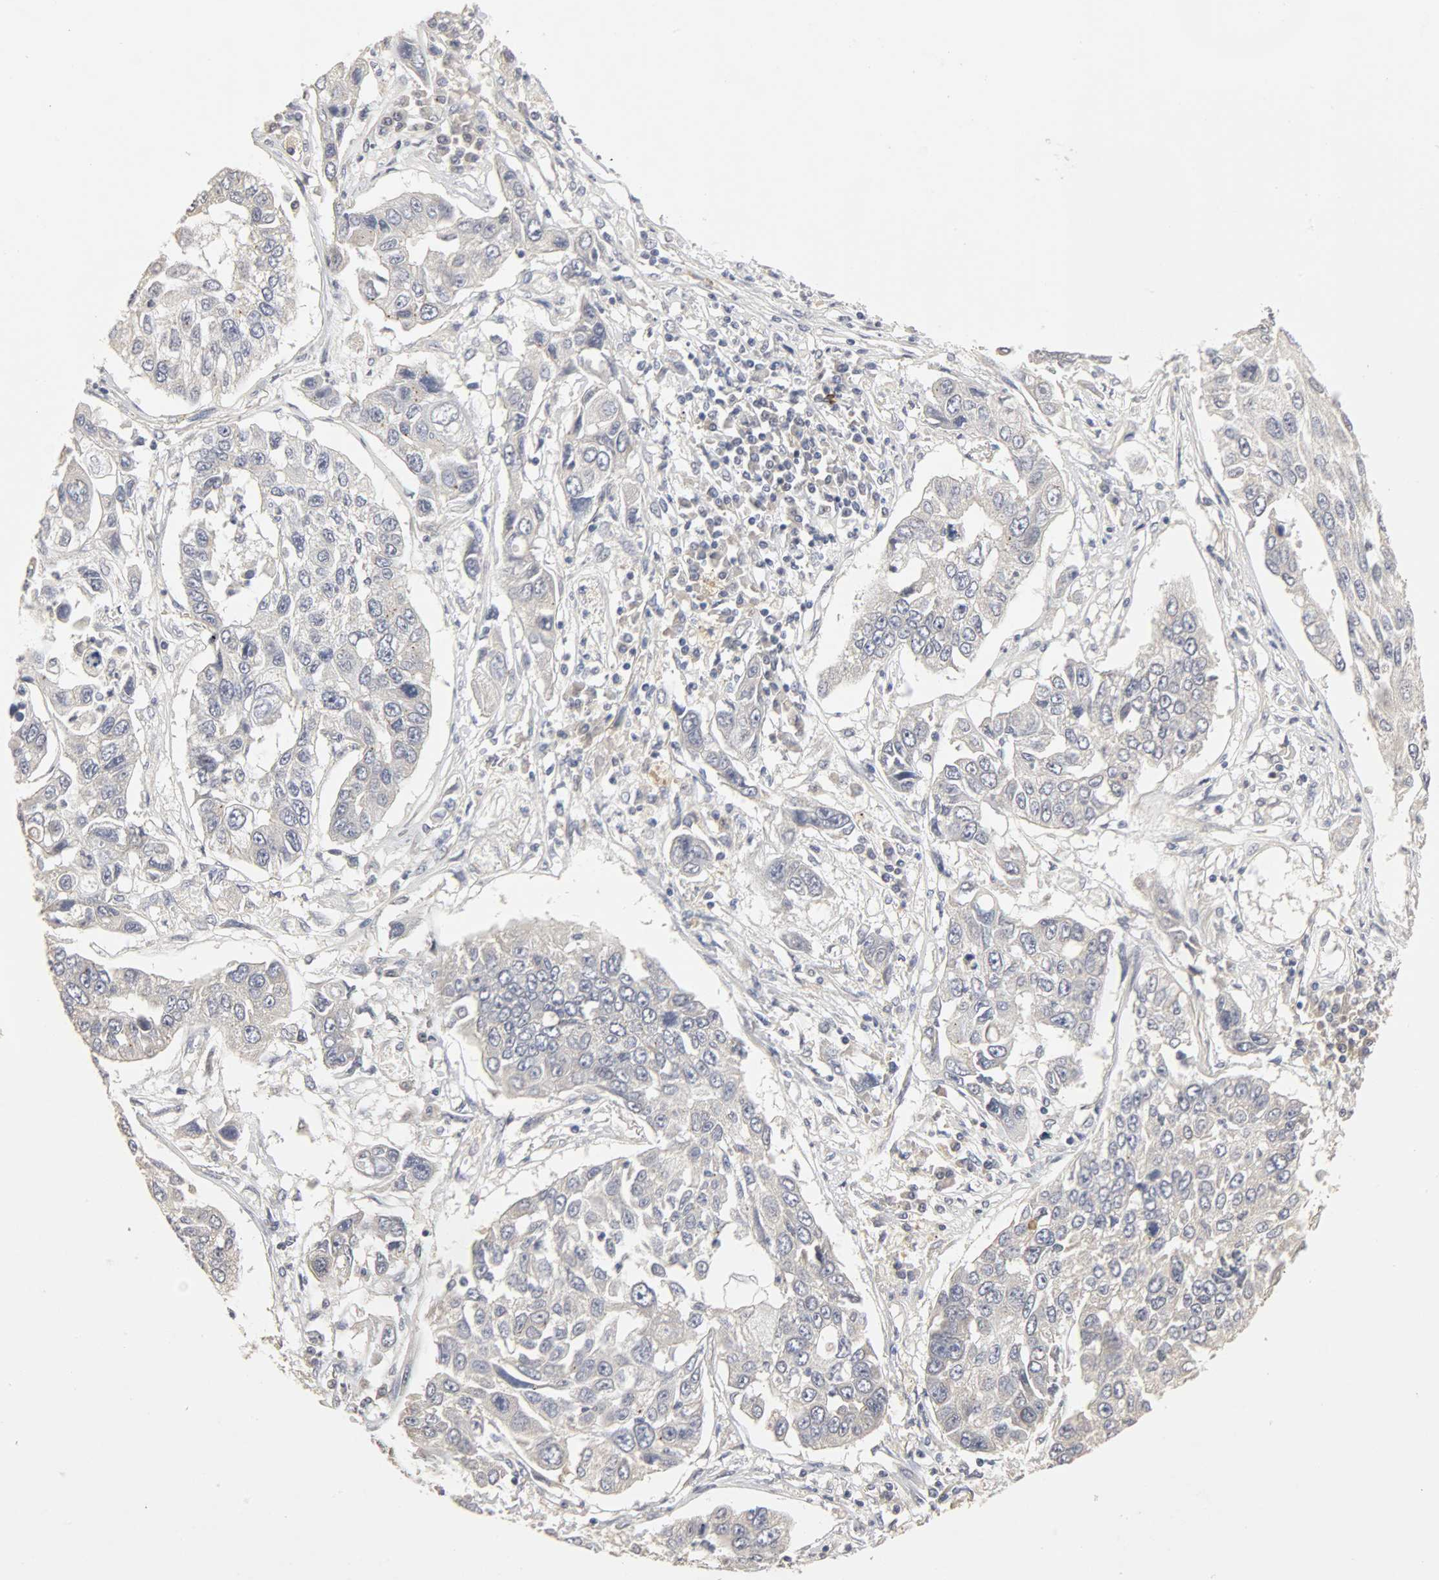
{"staining": {"intensity": "negative", "quantity": "none", "location": "none"}, "tissue": "lung cancer", "cell_type": "Tumor cells", "image_type": "cancer", "snomed": [{"axis": "morphology", "description": "Squamous cell carcinoma, NOS"}, {"axis": "topography", "description": "Lung"}], "caption": "Tumor cells are negative for brown protein staining in lung cancer.", "gene": "SLC10A2", "patient": {"sex": "male", "age": 71}}